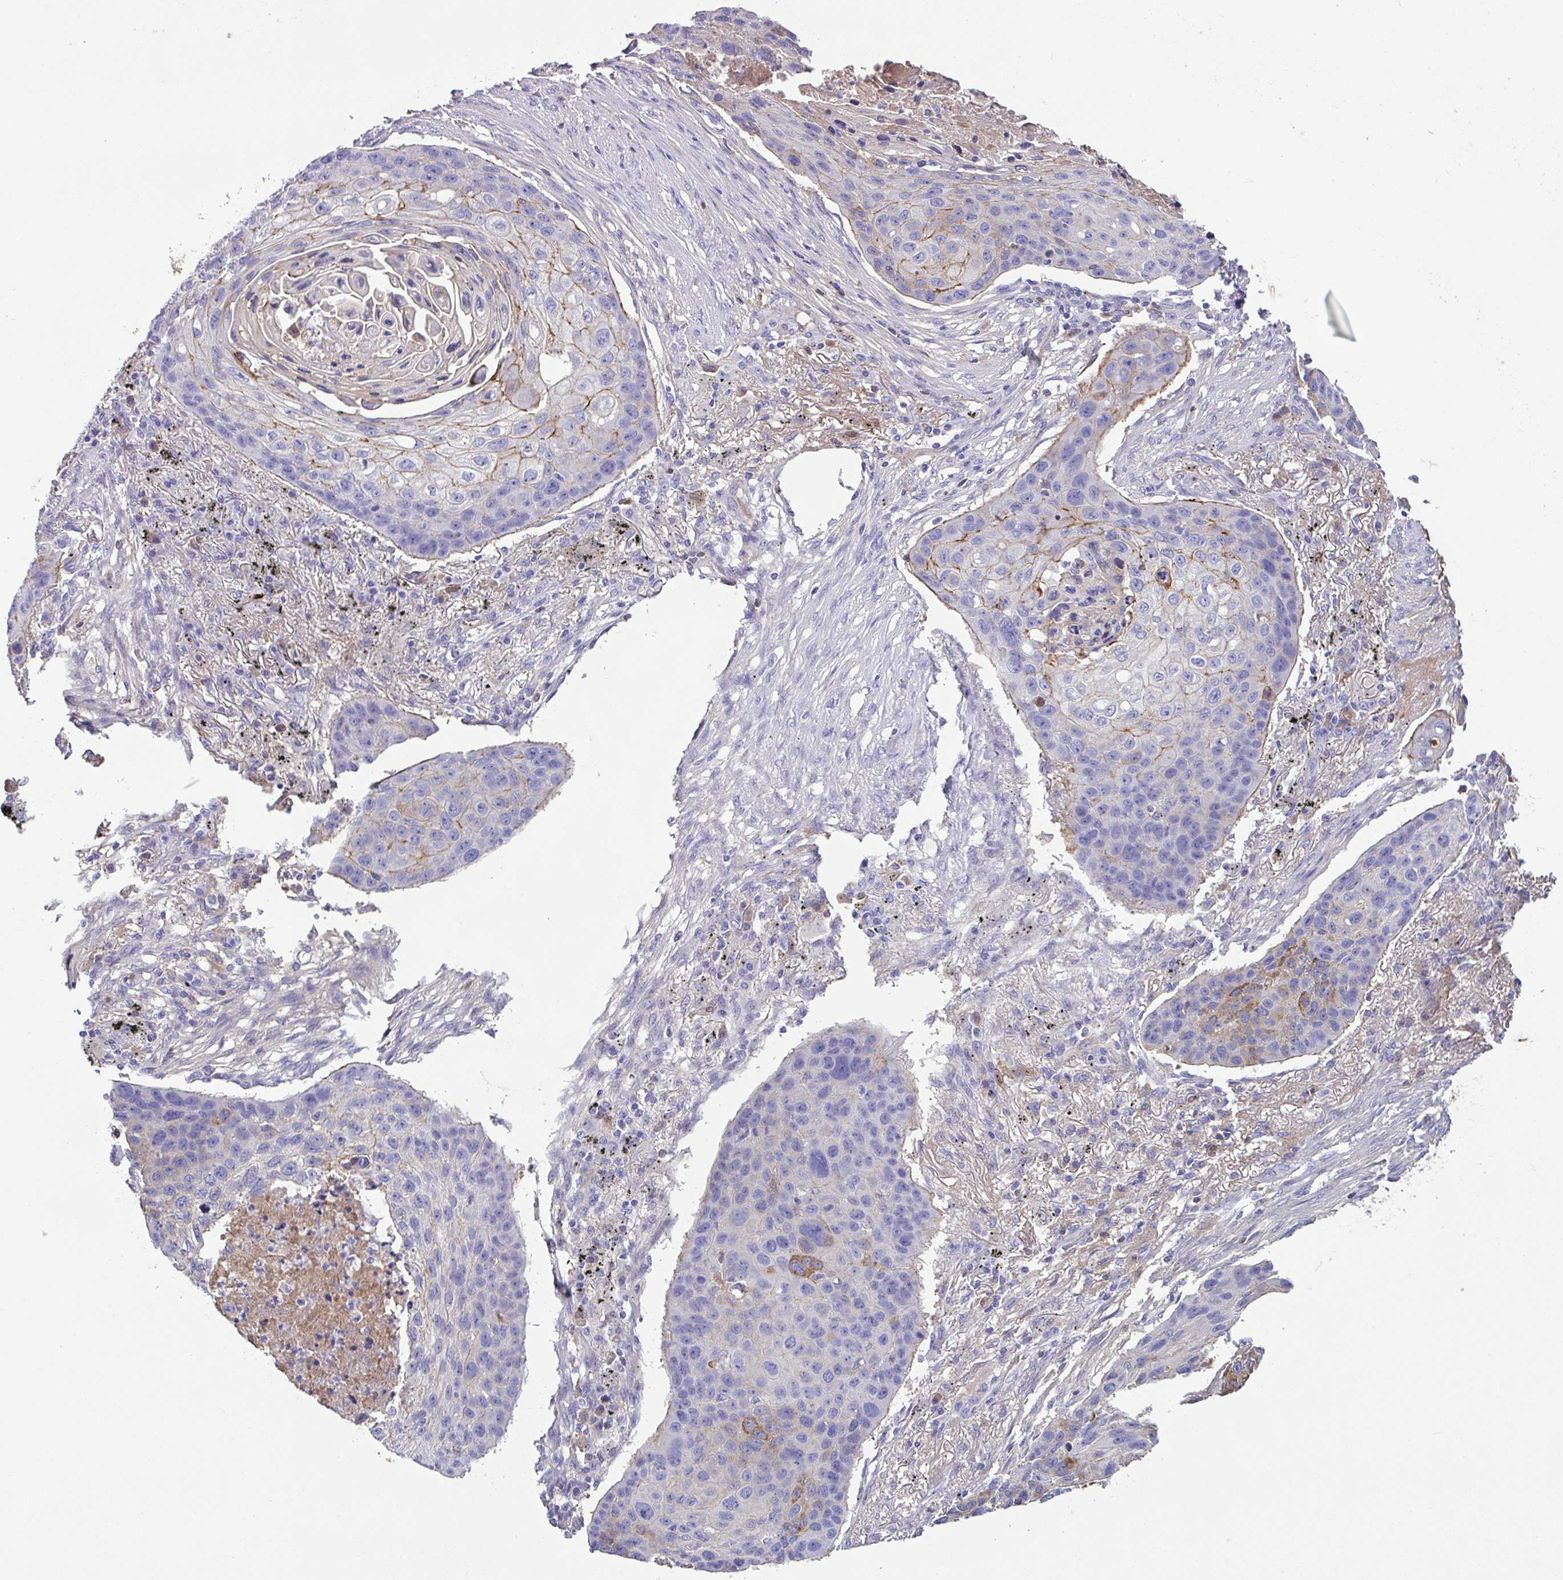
{"staining": {"intensity": "moderate", "quantity": "<25%", "location": "cytoplasmic/membranous"}, "tissue": "lung cancer", "cell_type": "Tumor cells", "image_type": "cancer", "snomed": [{"axis": "morphology", "description": "Squamous cell carcinoma, NOS"}, {"axis": "topography", "description": "Lung"}], "caption": "DAB (3,3'-diaminobenzidine) immunohistochemical staining of human lung squamous cell carcinoma demonstrates moderate cytoplasmic/membranous protein expression in about <25% of tumor cells.", "gene": "ZNF813", "patient": {"sex": "female", "age": 63}}